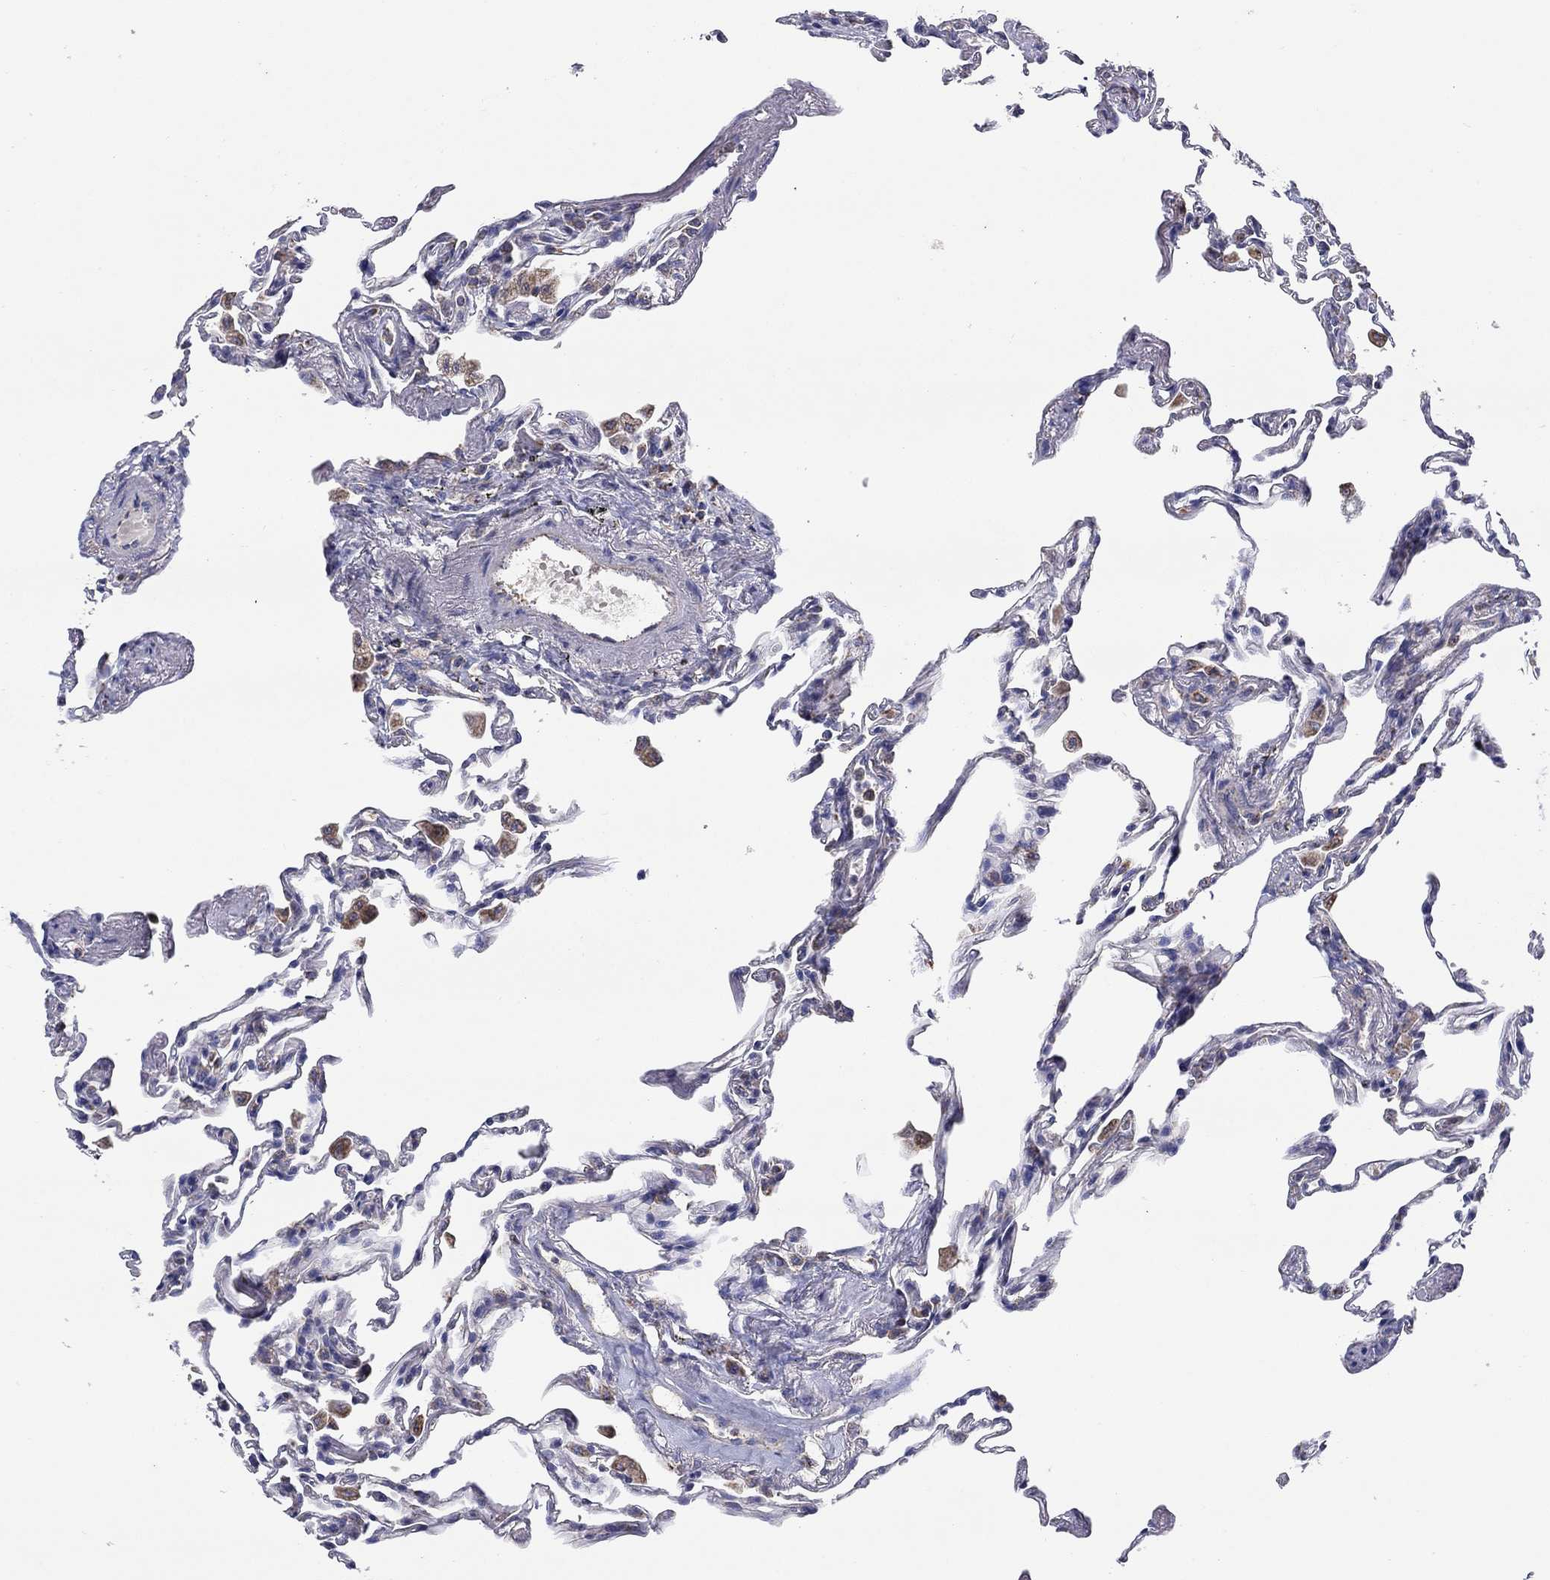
{"staining": {"intensity": "negative", "quantity": "none", "location": "none"}, "tissue": "lung", "cell_type": "Alveolar cells", "image_type": "normal", "snomed": [{"axis": "morphology", "description": "Normal tissue, NOS"}, {"axis": "topography", "description": "Lung"}], "caption": "There is no significant positivity in alveolar cells of lung. (Brightfield microscopy of DAB (3,3'-diaminobenzidine) immunohistochemistry at high magnification).", "gene": "HPS5", "patient": {"sex": "female", "age": 57}}